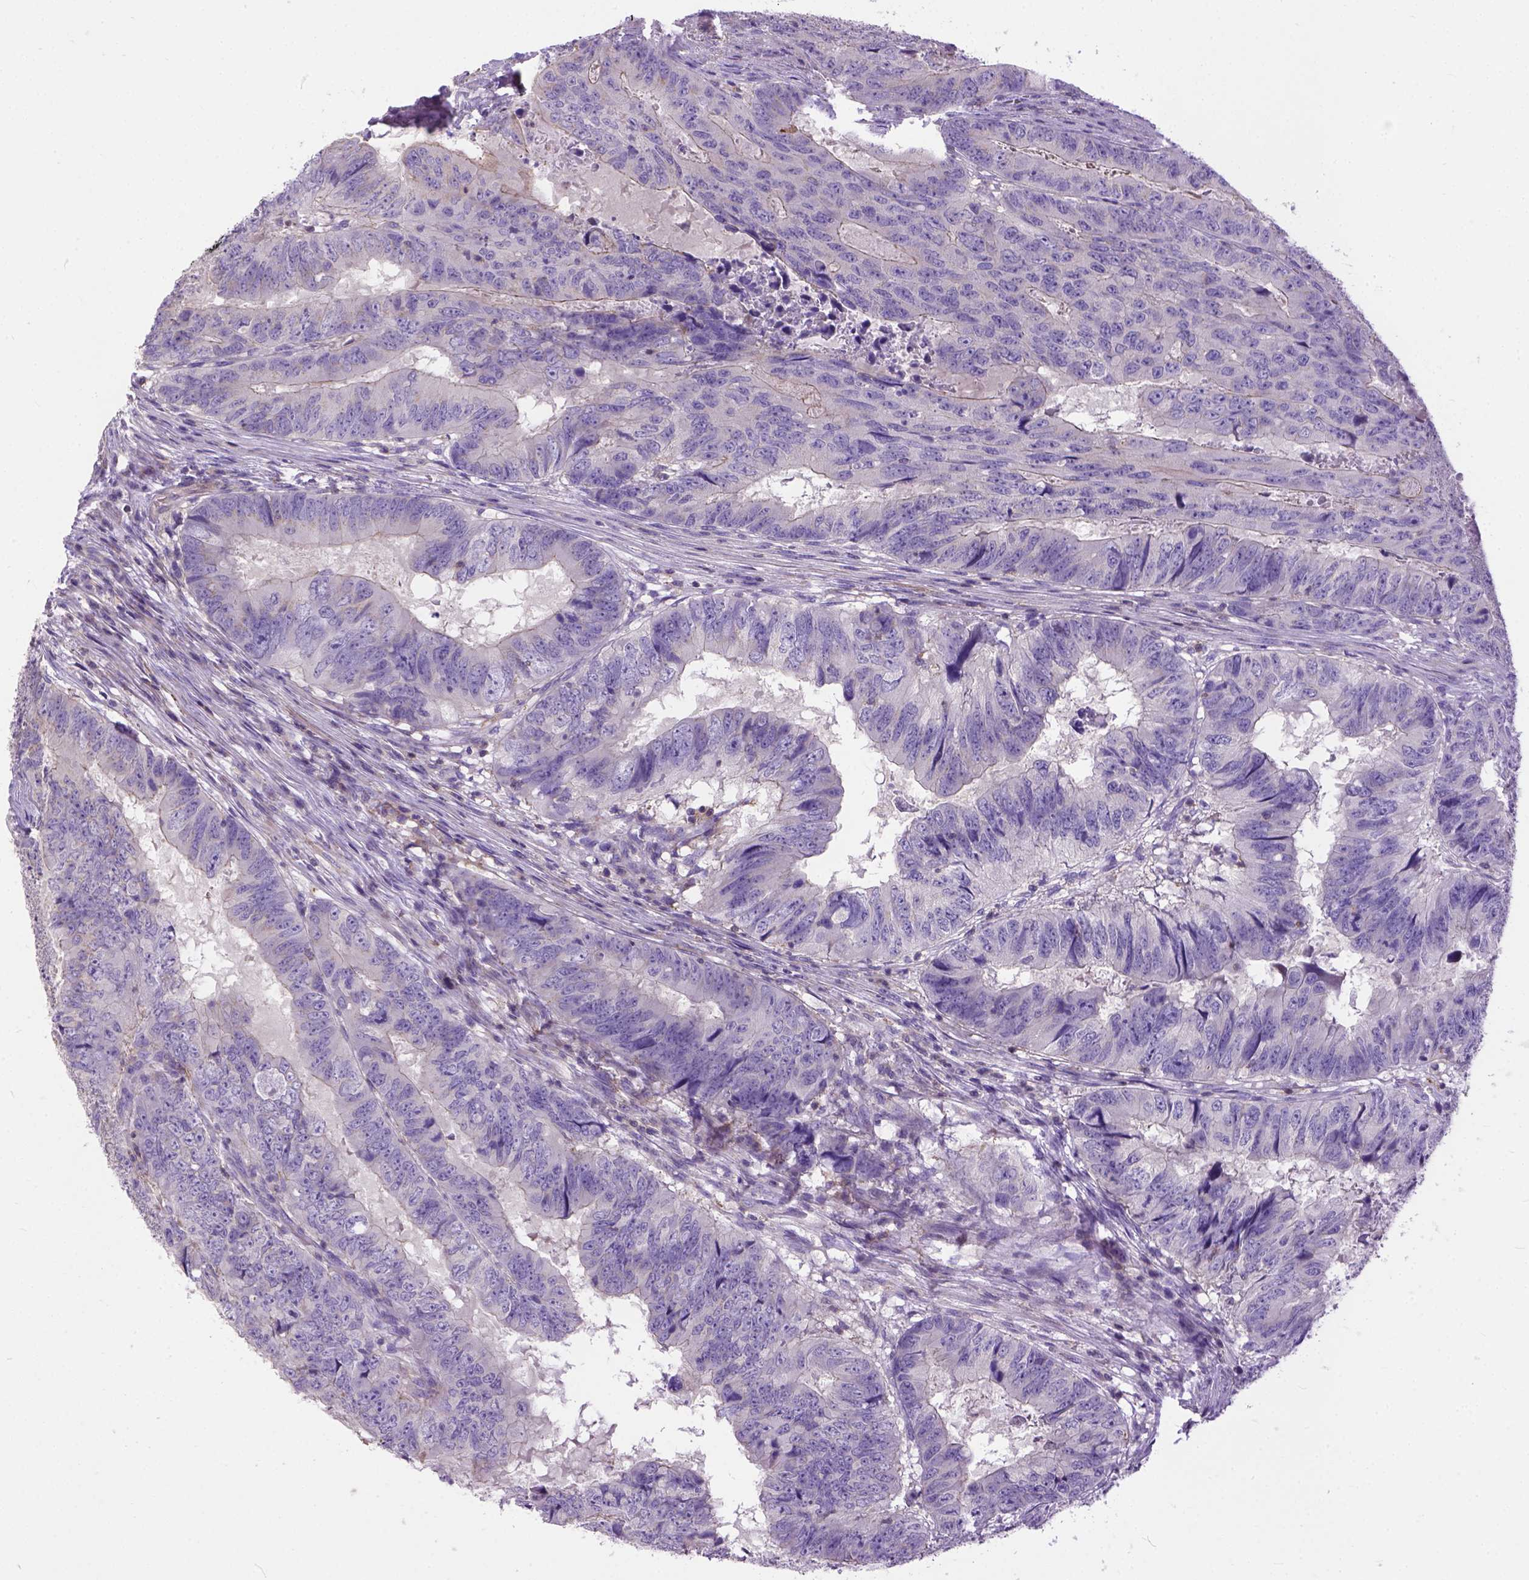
{"staining": {"intensity": "weak", "quantity": "<25%", "location": "cytoplasmic/membranous"}, "tissue": "colorectal cancer", "cell_type": "Tumor cells", "image_type": "cancer", "snomed": [{"axis": "morphology", "description": "Adenocarcinoma, NOS"}, {"axis": "topography", "description": "Colon"}], "caption": "A high-resolution image shows immunohistochemistry staining of adenocarcinoma (colorectal), which exhibits no significant expression in tumor cells.", "gene": "BANF2", "patient": {"sex": "male", "age": 79}}